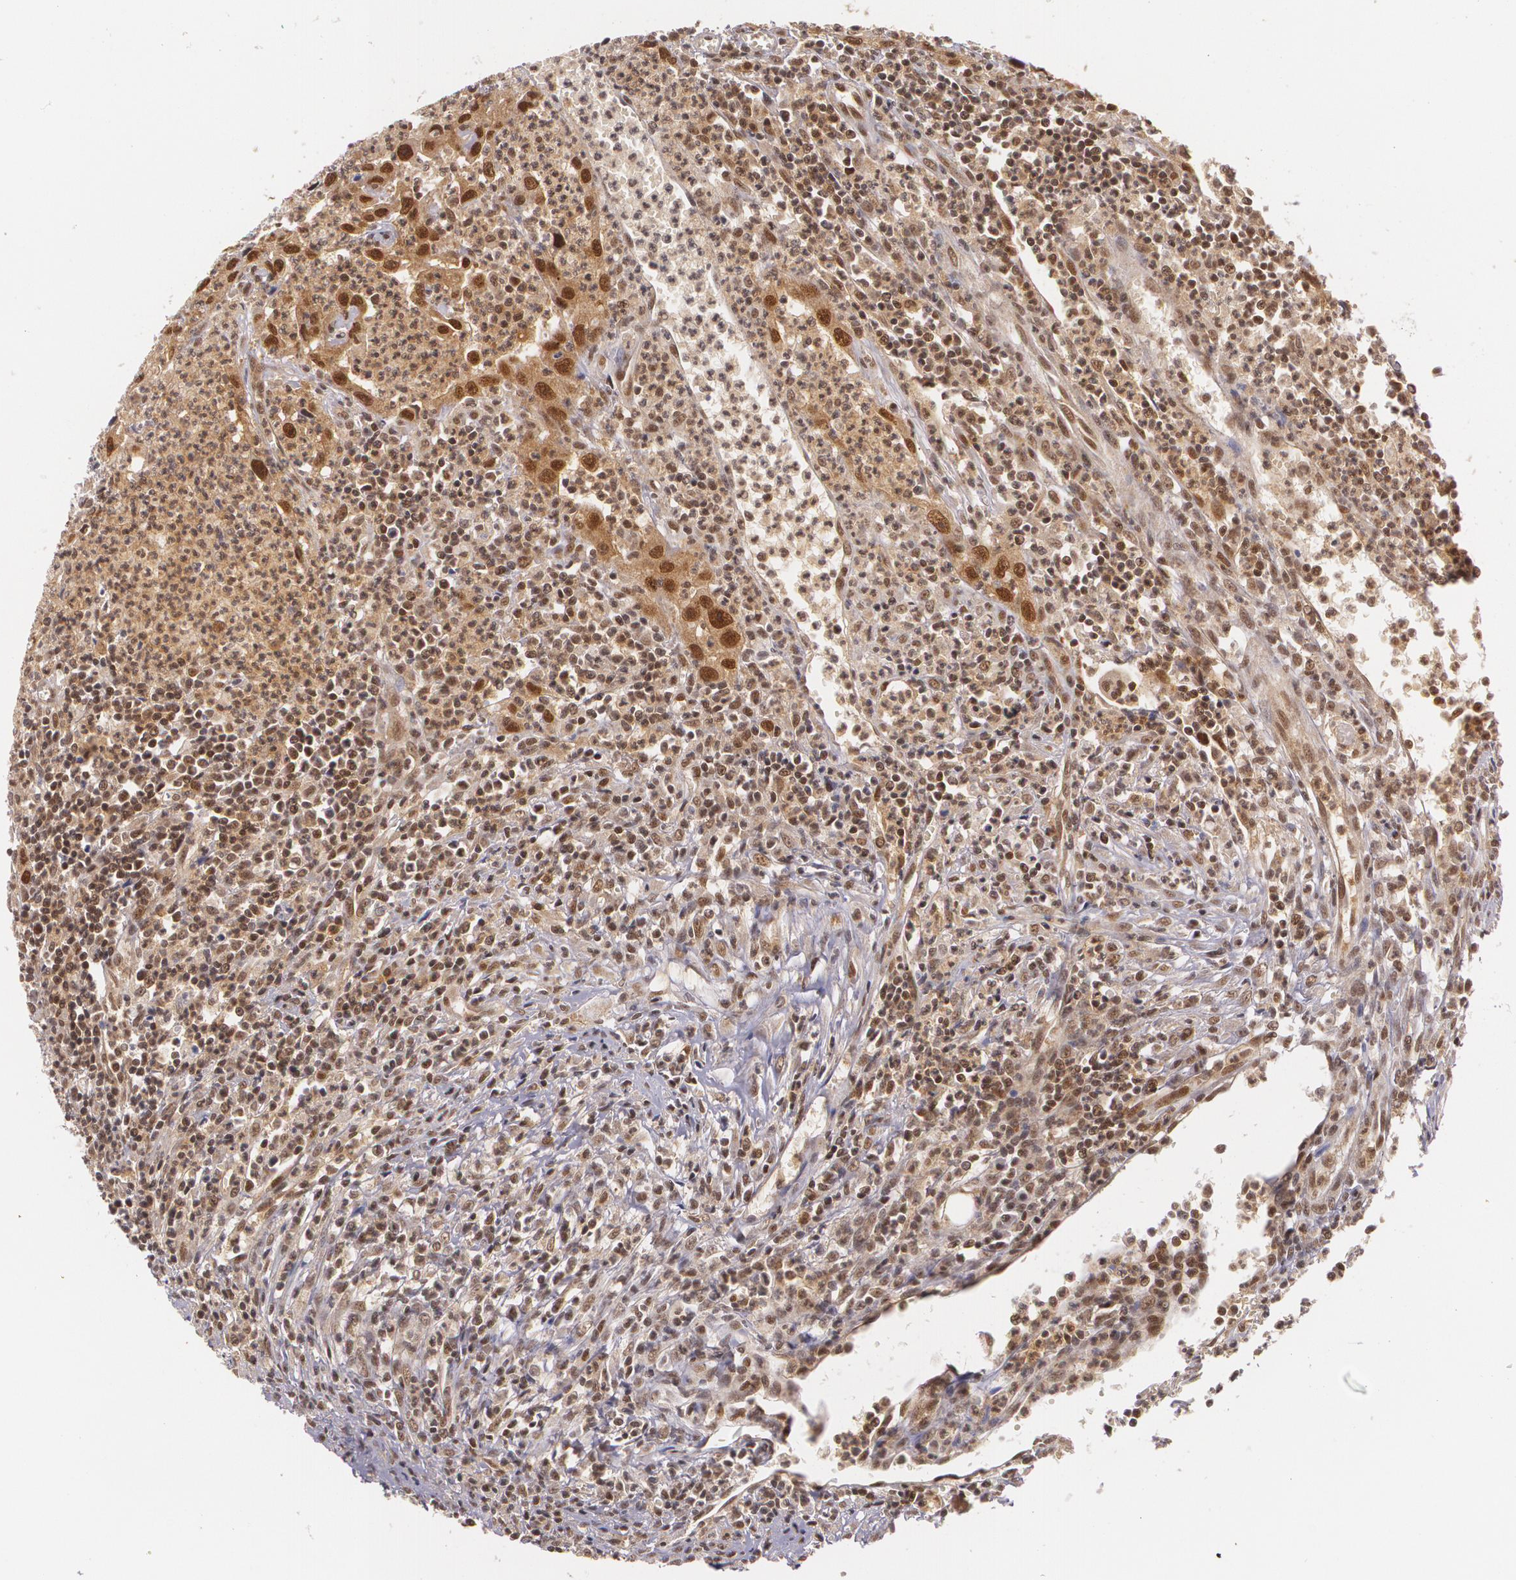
{"staining": {"intensity": "strong", "quantity": ">75%", "location": "cytoplasmic/membranous,nuclear"}, "tissue": "urothelial cancer", "cell_type": "Tumor cells", "image_type": "cancer", "snomed": [{"axis": "morphology", "description": "Urothelial carcinoma, High grade"}, {"axis": "topography", "description": "Urinary bladder"}], "caption": "Protein staining of urothelial cancer tissue demonstrates strong cytoplasmic/membranous and nuclear positivity in about >75% of tumor cells.", "gene": "CUL2", "patient": {"sex": "male", "age": 66}}